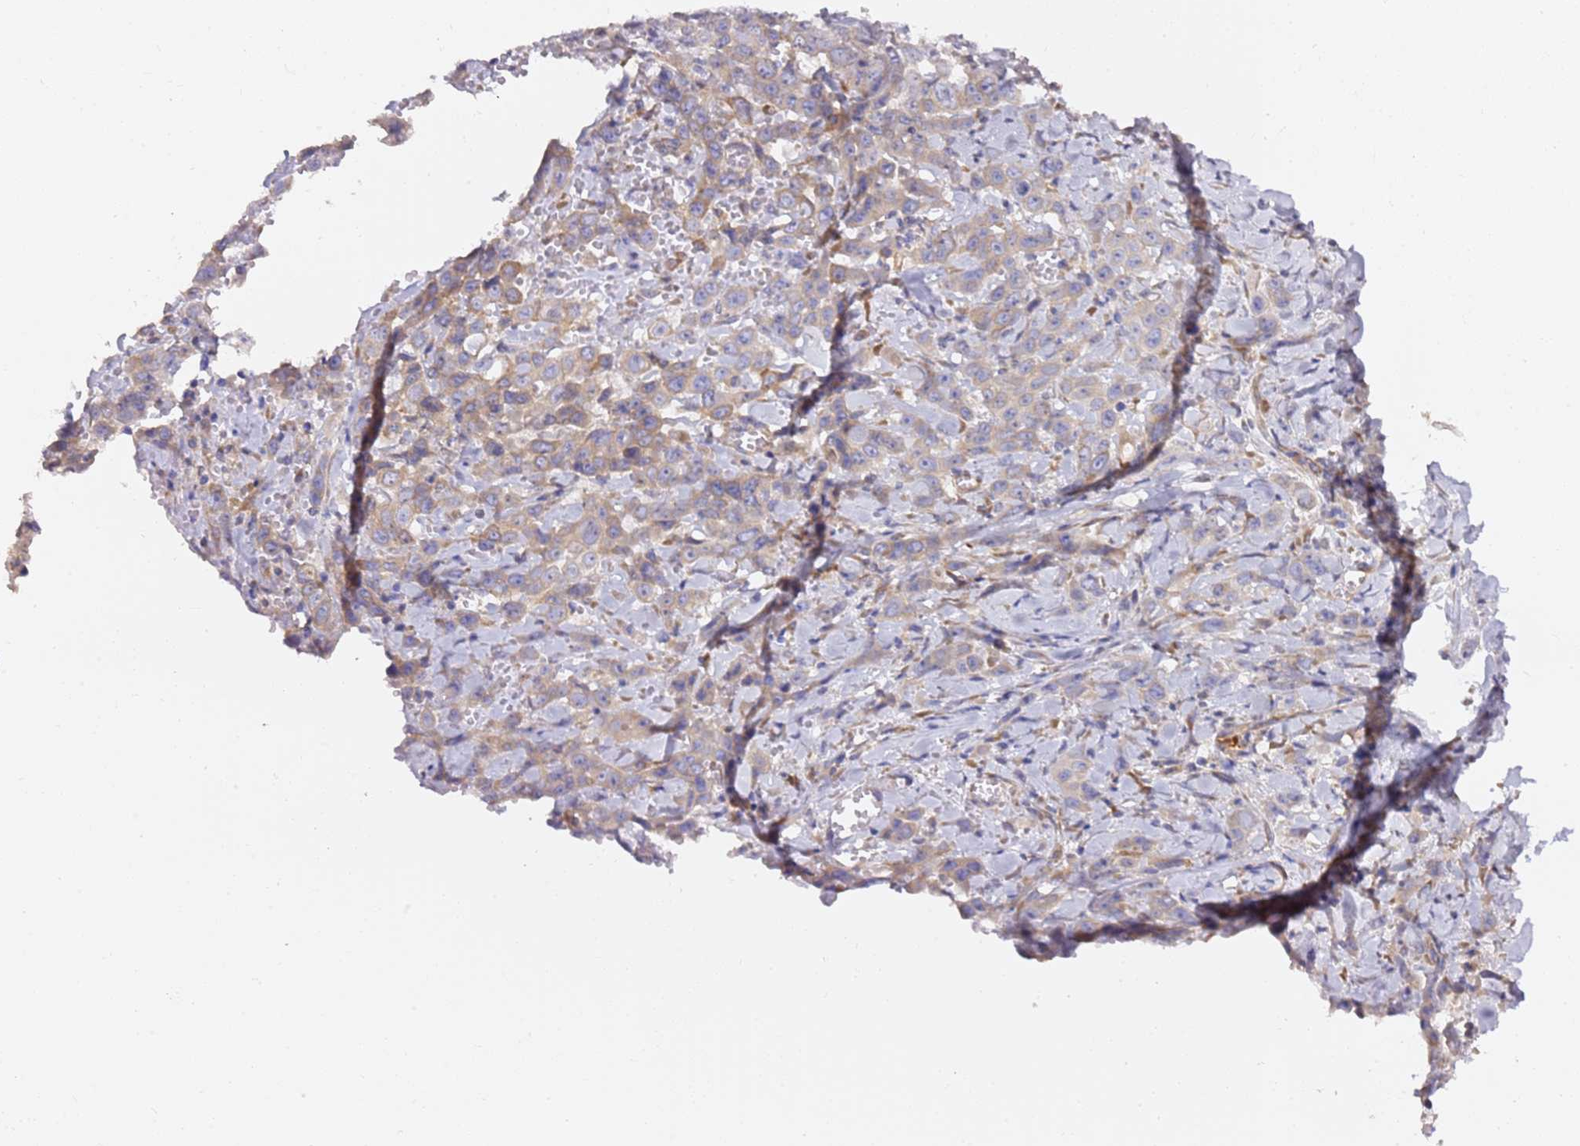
{"staining": {"intensity": "weak", "quantity": ">75%", "location": "cytoplasmic/membranous"}, "tissue": "stomach cancer", "cell_type": "Tumor cells", "image_type": "cancer", "snomed": [{"axis": "morphology", "description": "Adenocarcinoma, NOS"}, {"axis": "topography", "description": "Stomach, upper"}], "caption": "Human stomach cancer (adenocarcinoma) stained for a protein (brown) demonstrates weak cytoplasmic/membranous positive positivity in approximately >75% of tumor cells.", "gene": "KIF7", "patient": {"sex": "male", "age": 62}}